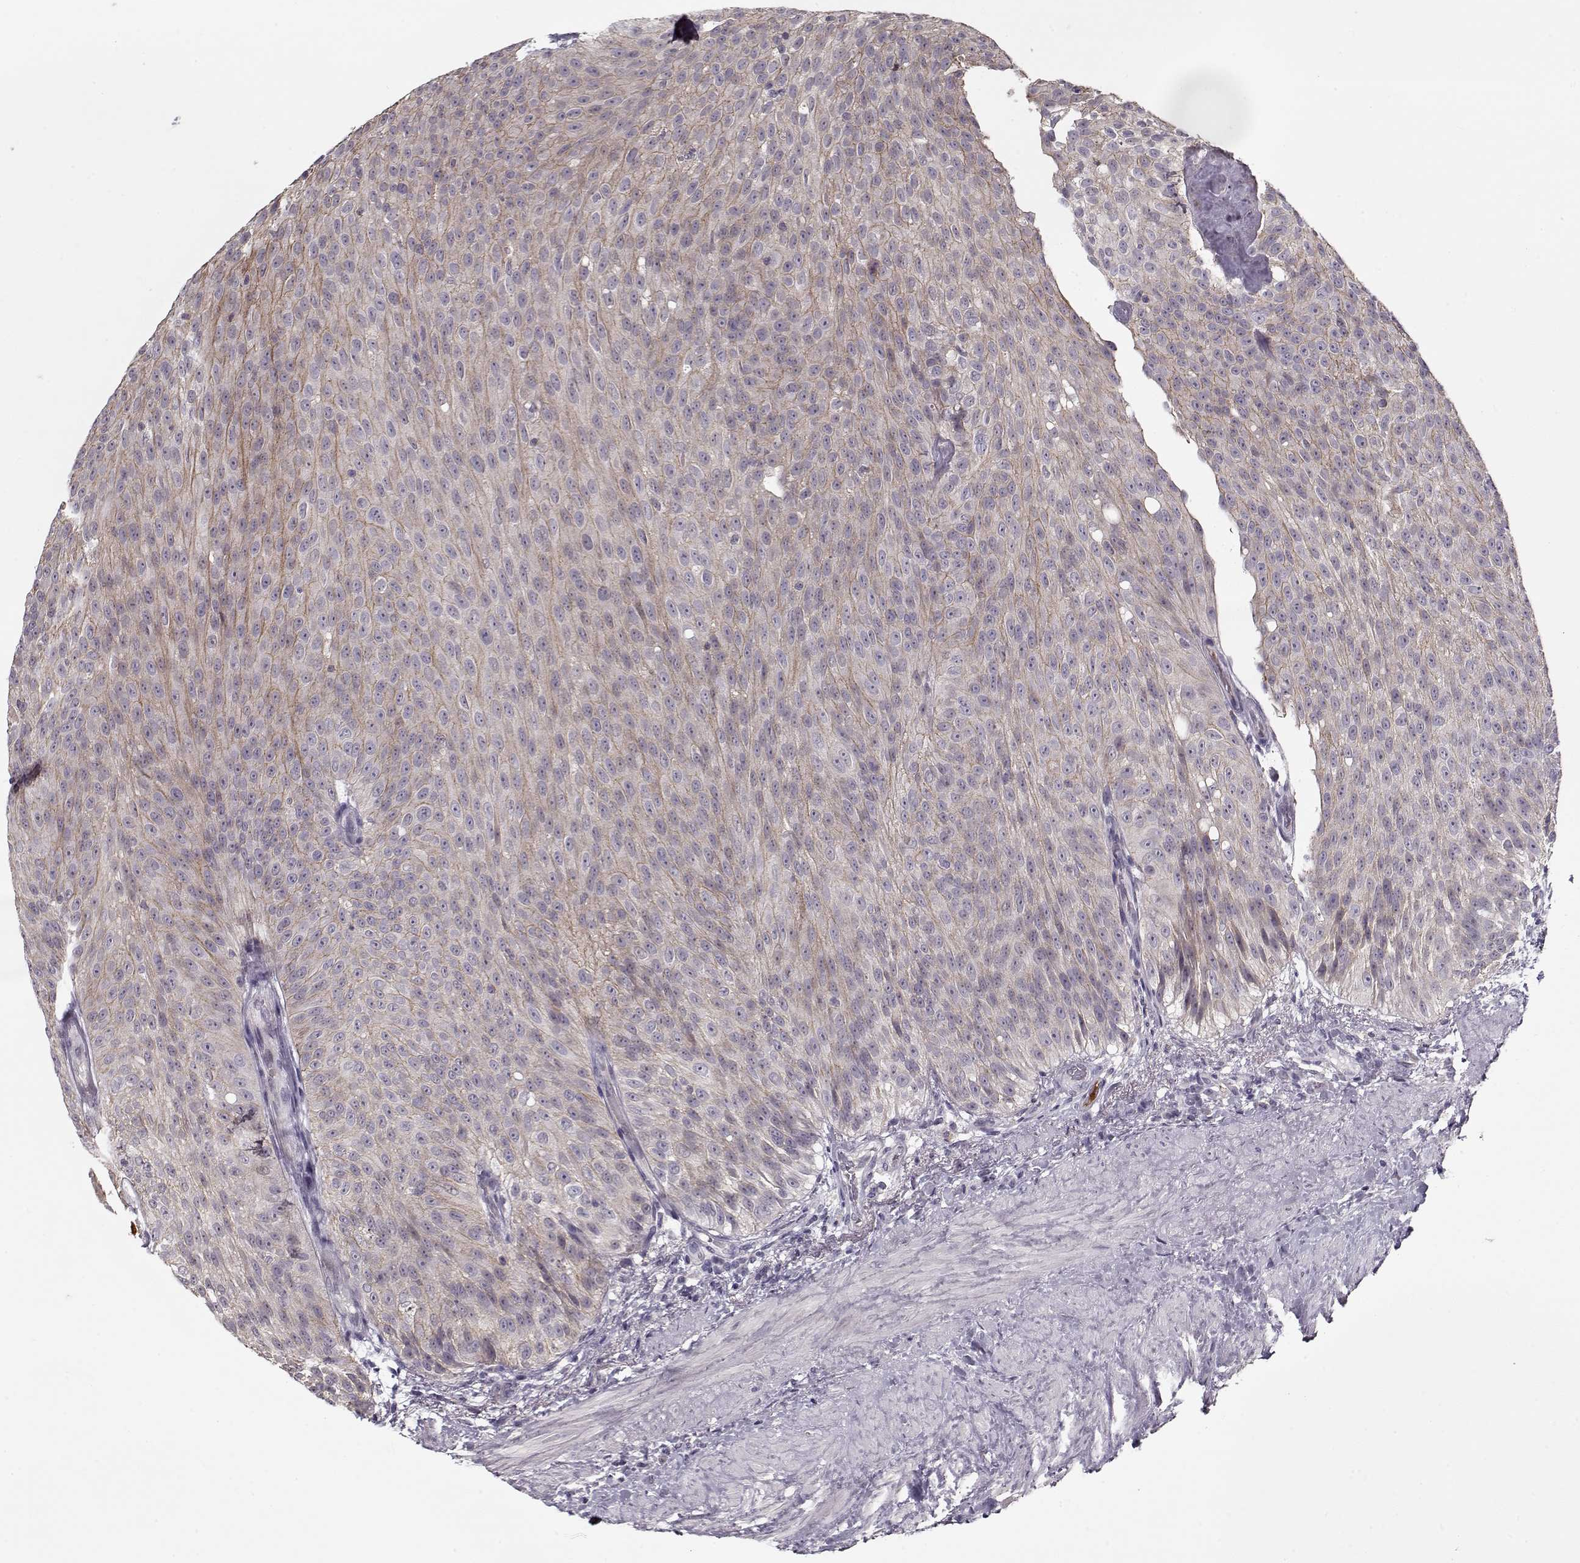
{"staining": {"intensity": "weak", "quantity": "25%-75%", "location": "cytoplasmic/membranous"}, "tissue": "urothelial cancer", "cell_type": "Tumor cells", "image_type": "cancer", "snomed": [{"axis": "morphology", "description": "Urothelial carcinoma, Low grade"}, {"axis": "topography", "description": "Urinary bladder"}], "caption": "A low amount of weak cytoplasmic/membranous staining is present in about 25%-75% of tumor cells in low-grade urothelial carcinoma tissue. The staining was performed using DAB (3,3'-diaminobenzidine) to visualize the protein expression in brown, while the nuclei were stained in blue with hematoxylin (Magnification: 20x).", "gene": "AFM", "patient": {"sex": "male", "age": 78}}